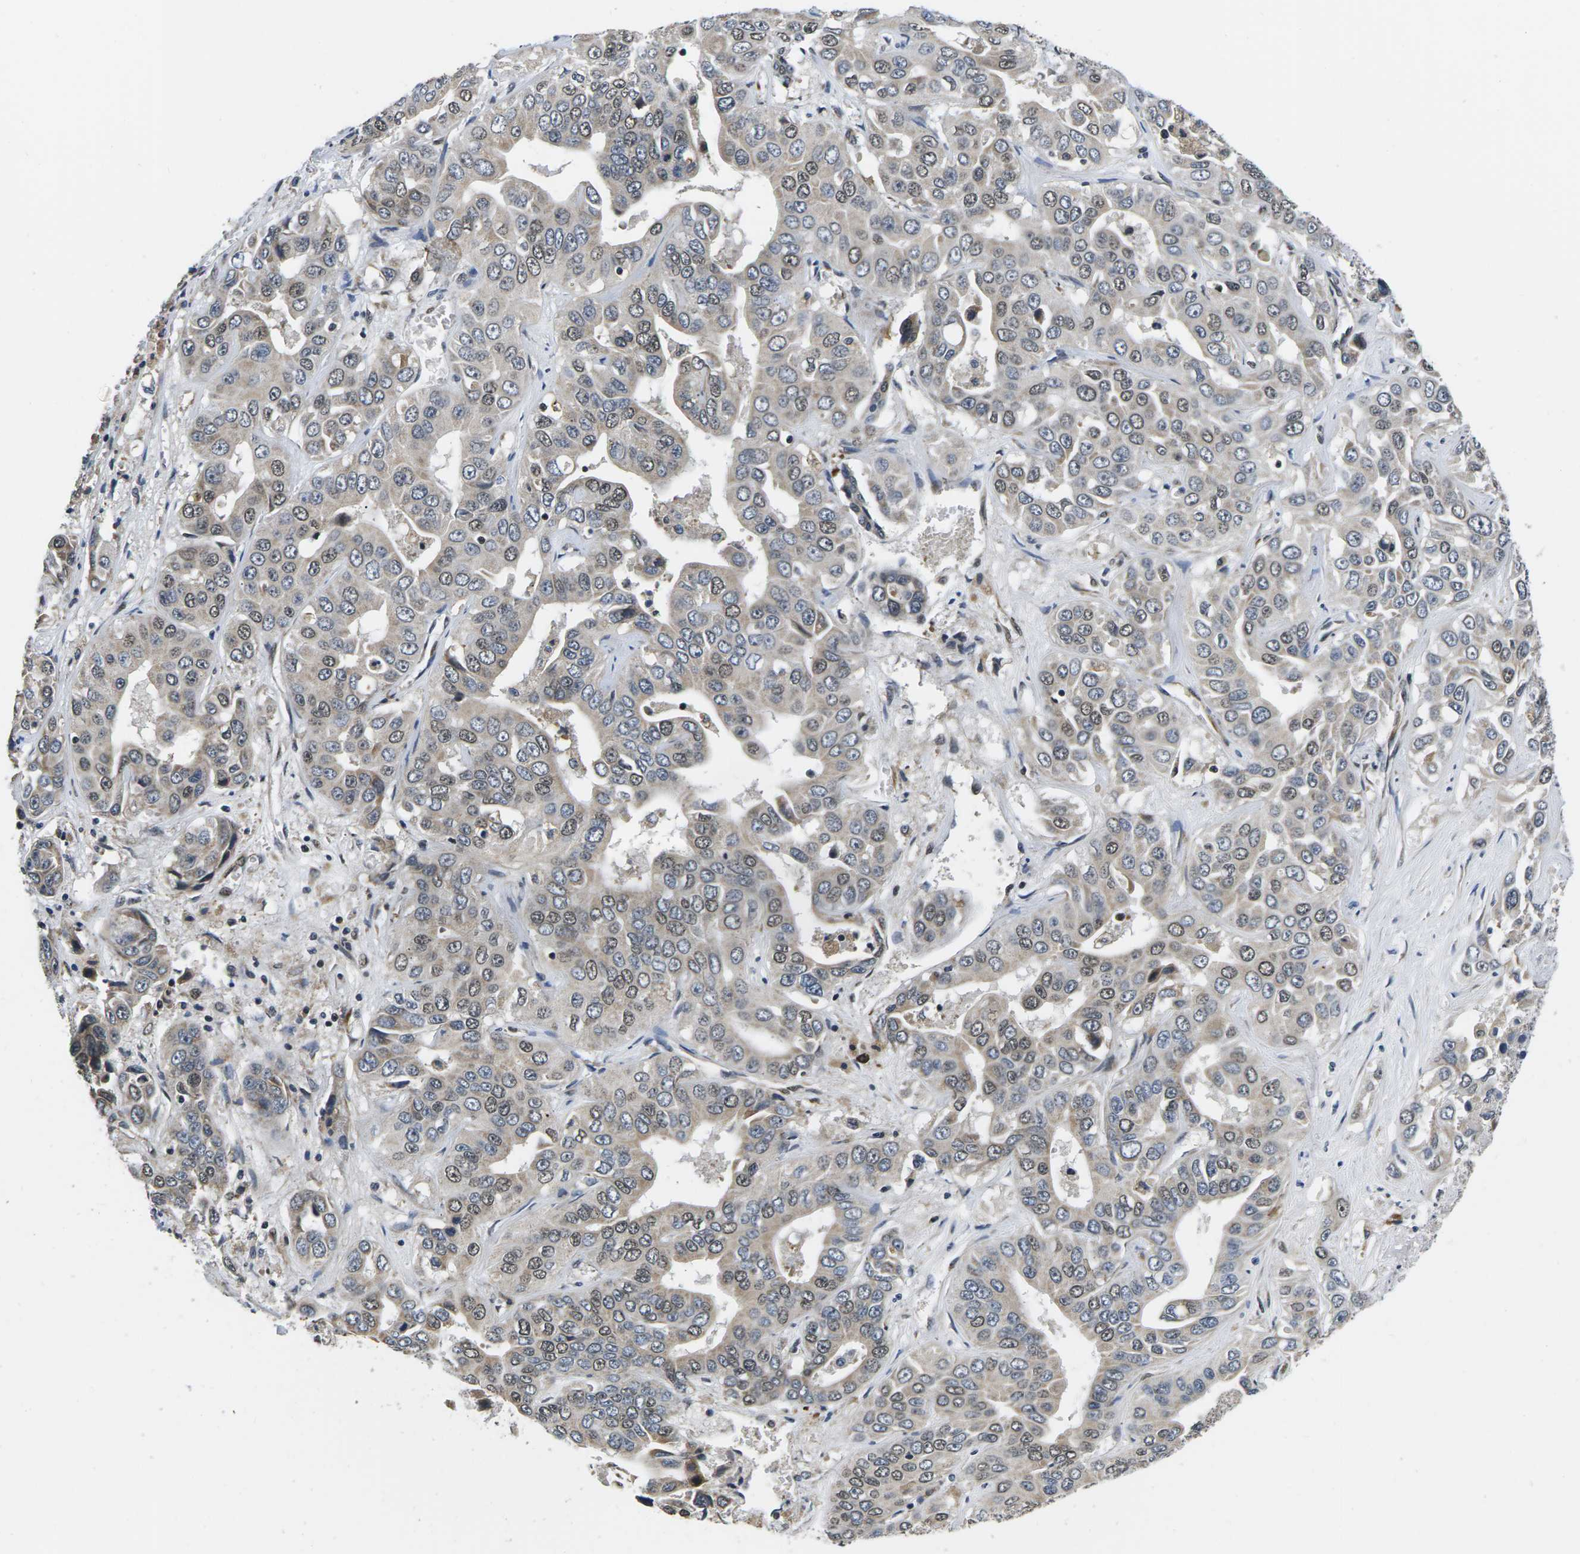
{"staining": {"intensity": "weak", "quantity": "25%-75%", "location": "nuclear"}, "tissue": "liver cancer", "cell_type": "Tumor cells", "image_type": "cancer", "snomed": [{"axis": "morphology", "description": "Cholangiocarcinoma"}, {"axis": "topography", "description": "Liver"}], "caption": "This image shows immunohistochemistry (IHC) staining of liver cholangiocarcinoma, with low weak nuclear staining in about 25%-75% of tumor cells.", "gene": "CCNE1", "patient": {"sex": "female", "age": 52}}